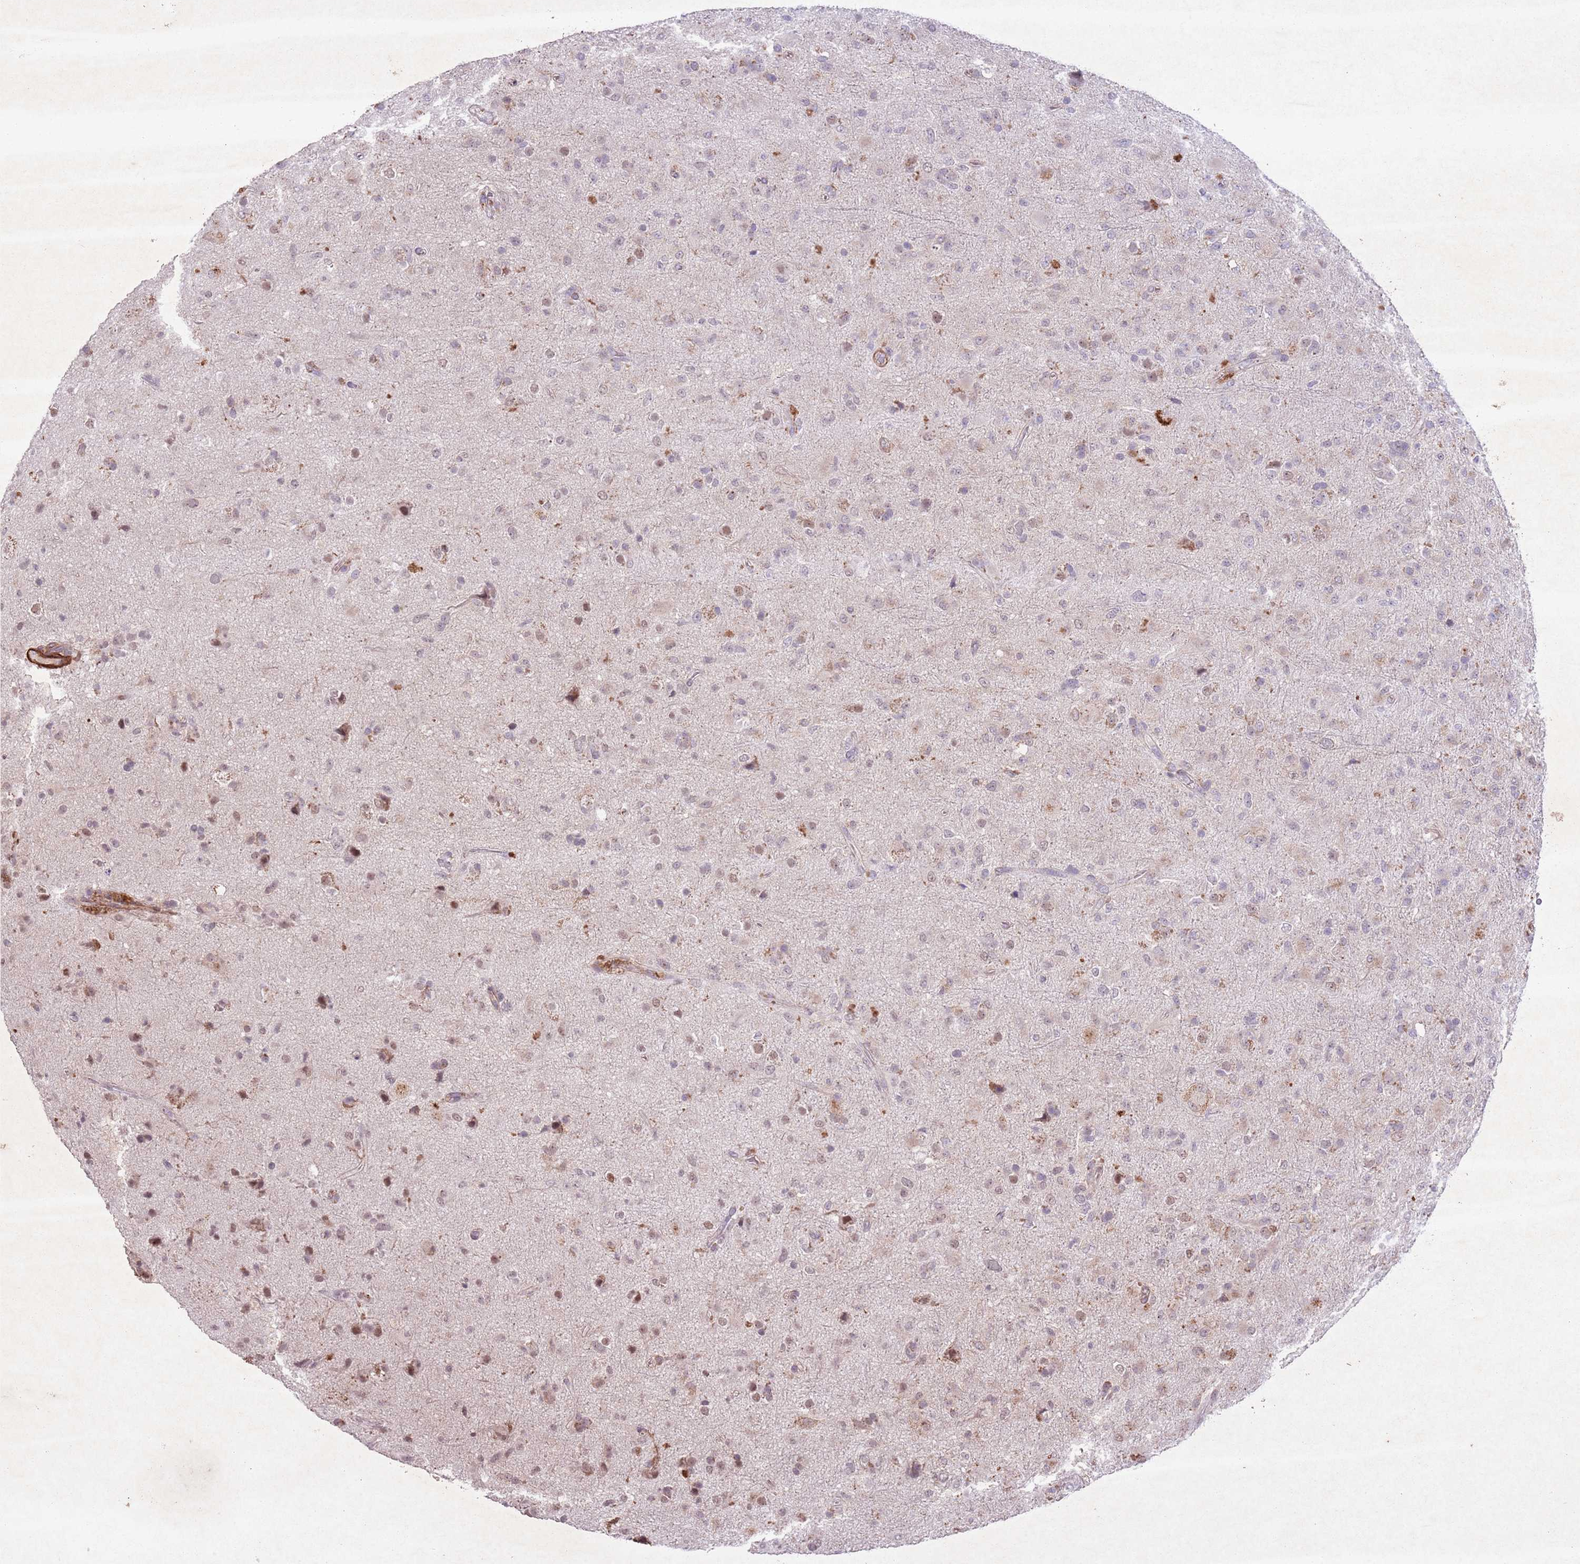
{"staining": {"intensity": "moderate", "quantity": "<25%", "location": "nuclear"}, "tissue": "glioma", "cell_type": "Tumor cells", "image_type": "cancer", "snomed": [{"axis": "morphology", "description": "Glioma, malignant, Low grade"}, {"axis": "topography", "description": "Brain"}], "caption": "This histopathology image demonstrates immunohistochemistry (IHC) staining of human glioma, with low moderate nuclear staining in about <25% of tumor cells.", "gene": "CCNI", "patient": {"sex": "male", "age": 65}}